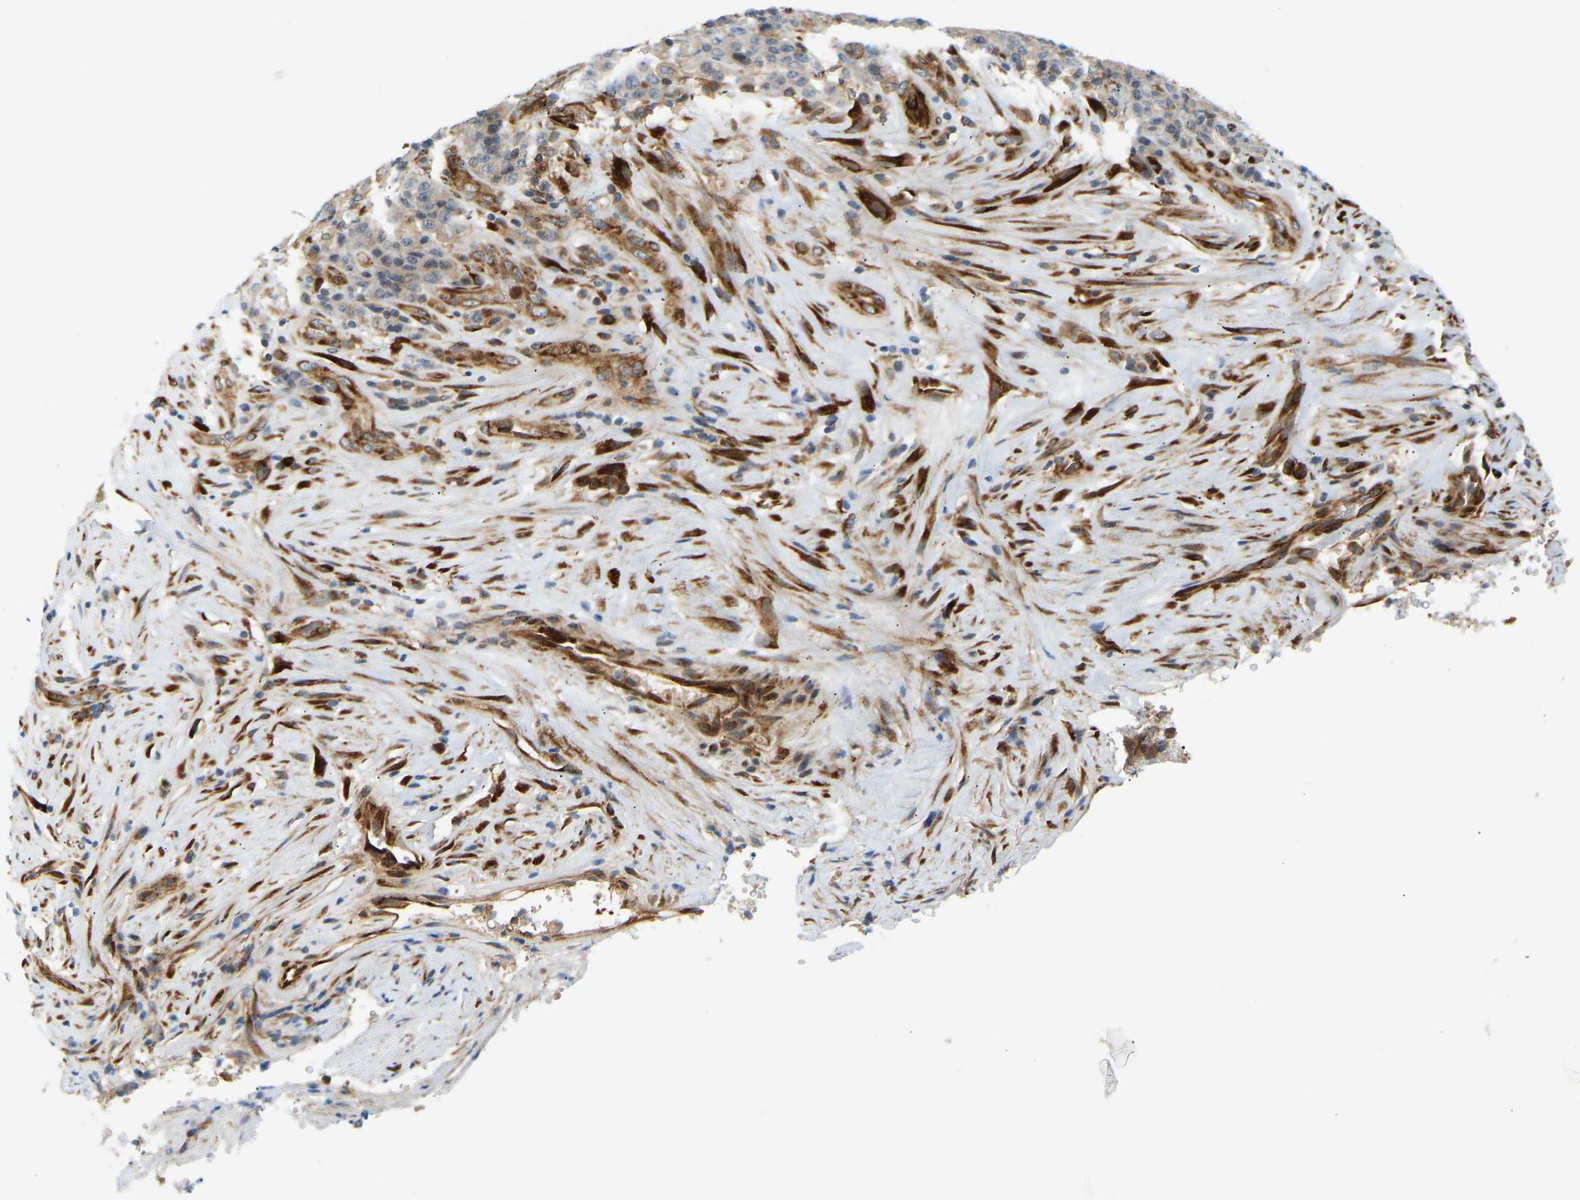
{"staining": {"intensity": "weak", "quantity": "<25%", "location": "cytoplasmic/membranous"}, "tissue": "stomach cancer", "cell_type": "Tumor cells", "image_type": "cancer", "snomed": [{"axis": "morphology", "description": "Adenocarcinoma, NOS"}, {"axis": "topography", "description": "Stomach"}], "caption": "This image is of stomach cancer stained with IHC to label a protein in brown with the nuclei are counter-stained blue. There is no staining in tumor cells.", "gene": "PLCG2", "patient": {"sex": "female", "age": 73}}